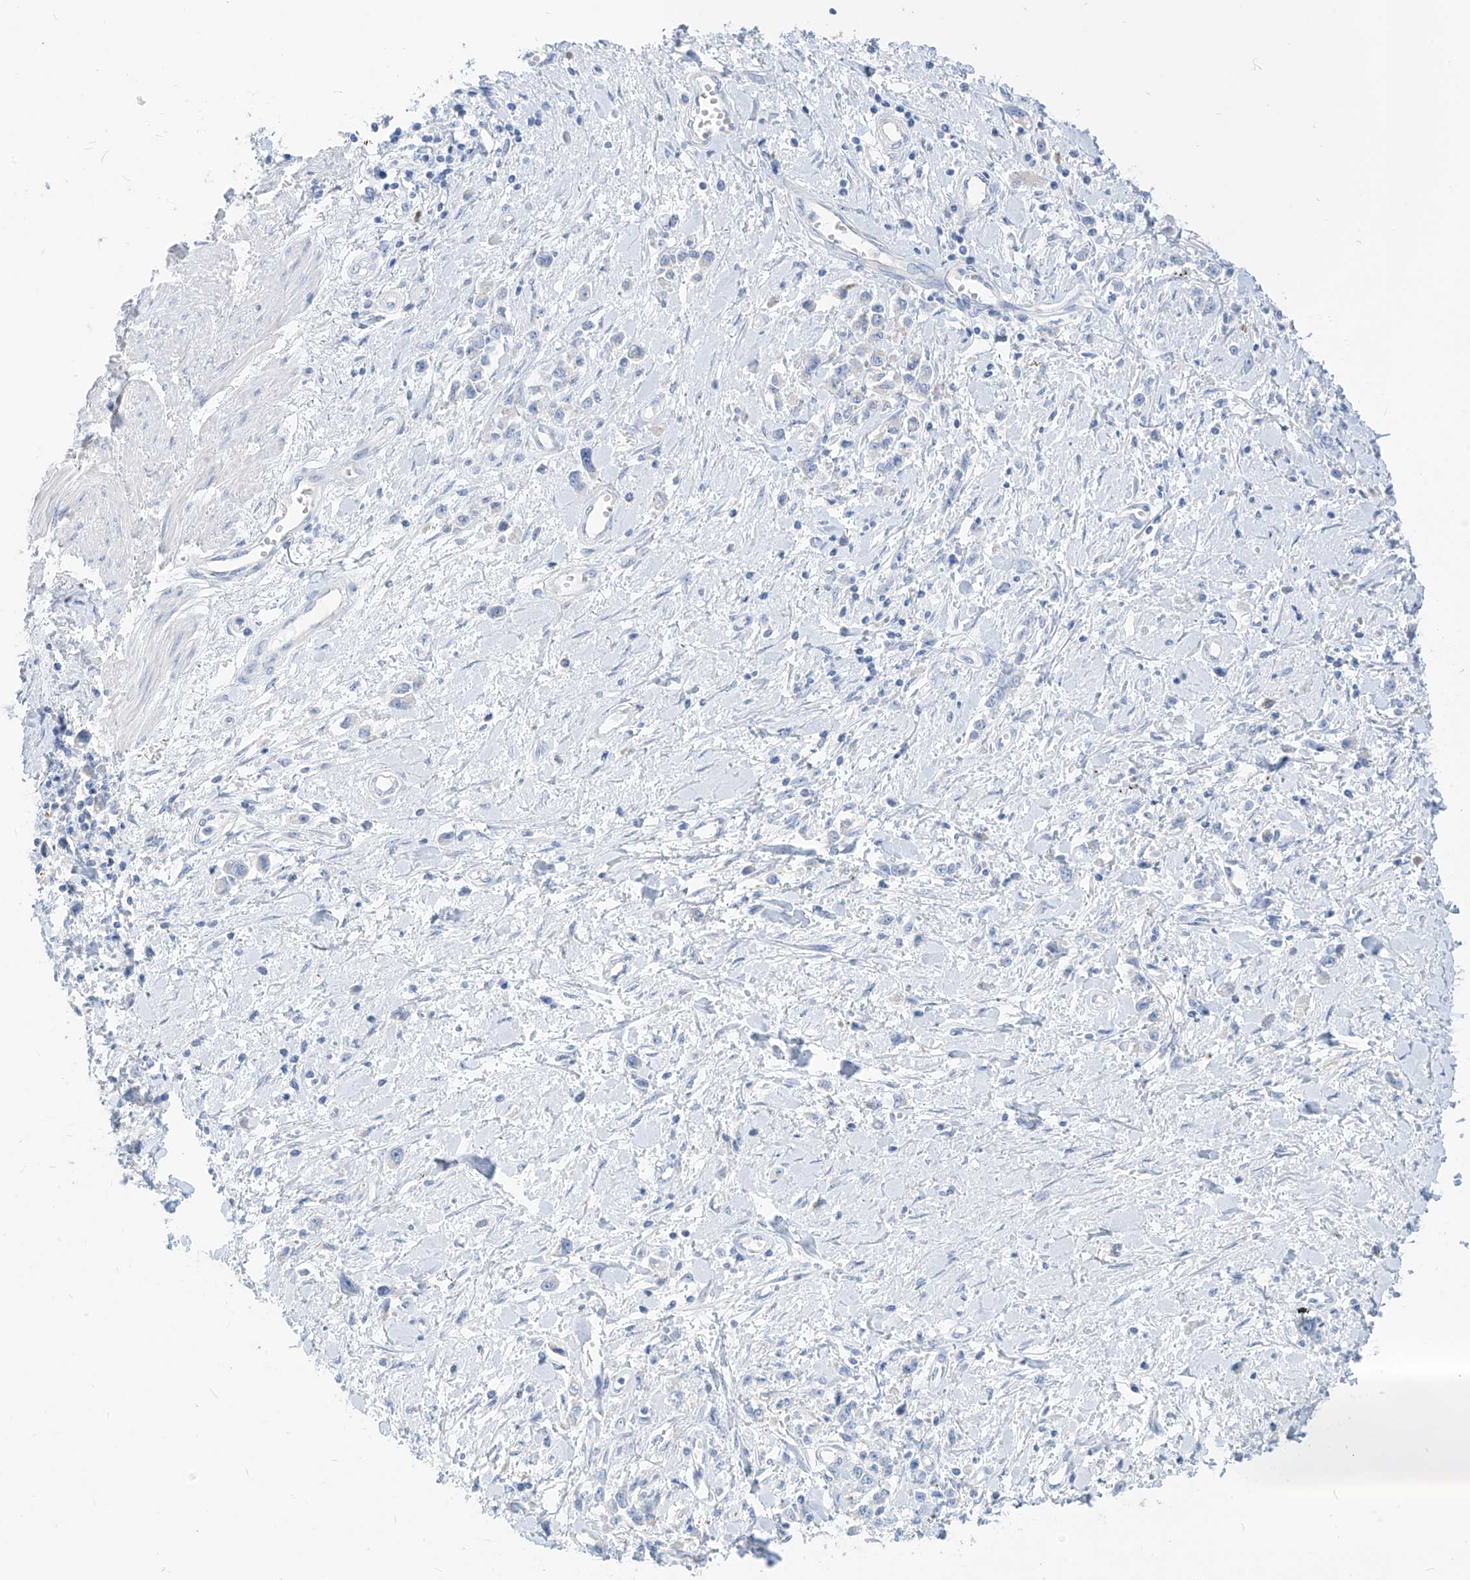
{"staining": {"intensity": "negative", "quantity": "none", "location": "none"}, "tissue": "stomach cancer", "cell_type": "Tumor cells", "image_type": "cancer", "snomed": [{"axis": "morphology", "description": "Adenocarcinoma, NOS"}, {"axis": "topography", "description": "Stomach"}], "caption": "Protein analysis of adenocarcinoma (stomach) displays no significant positivity in tumor cells.", "gene": "ZNF404", "patient": {"sex": "female", "age": 76}}